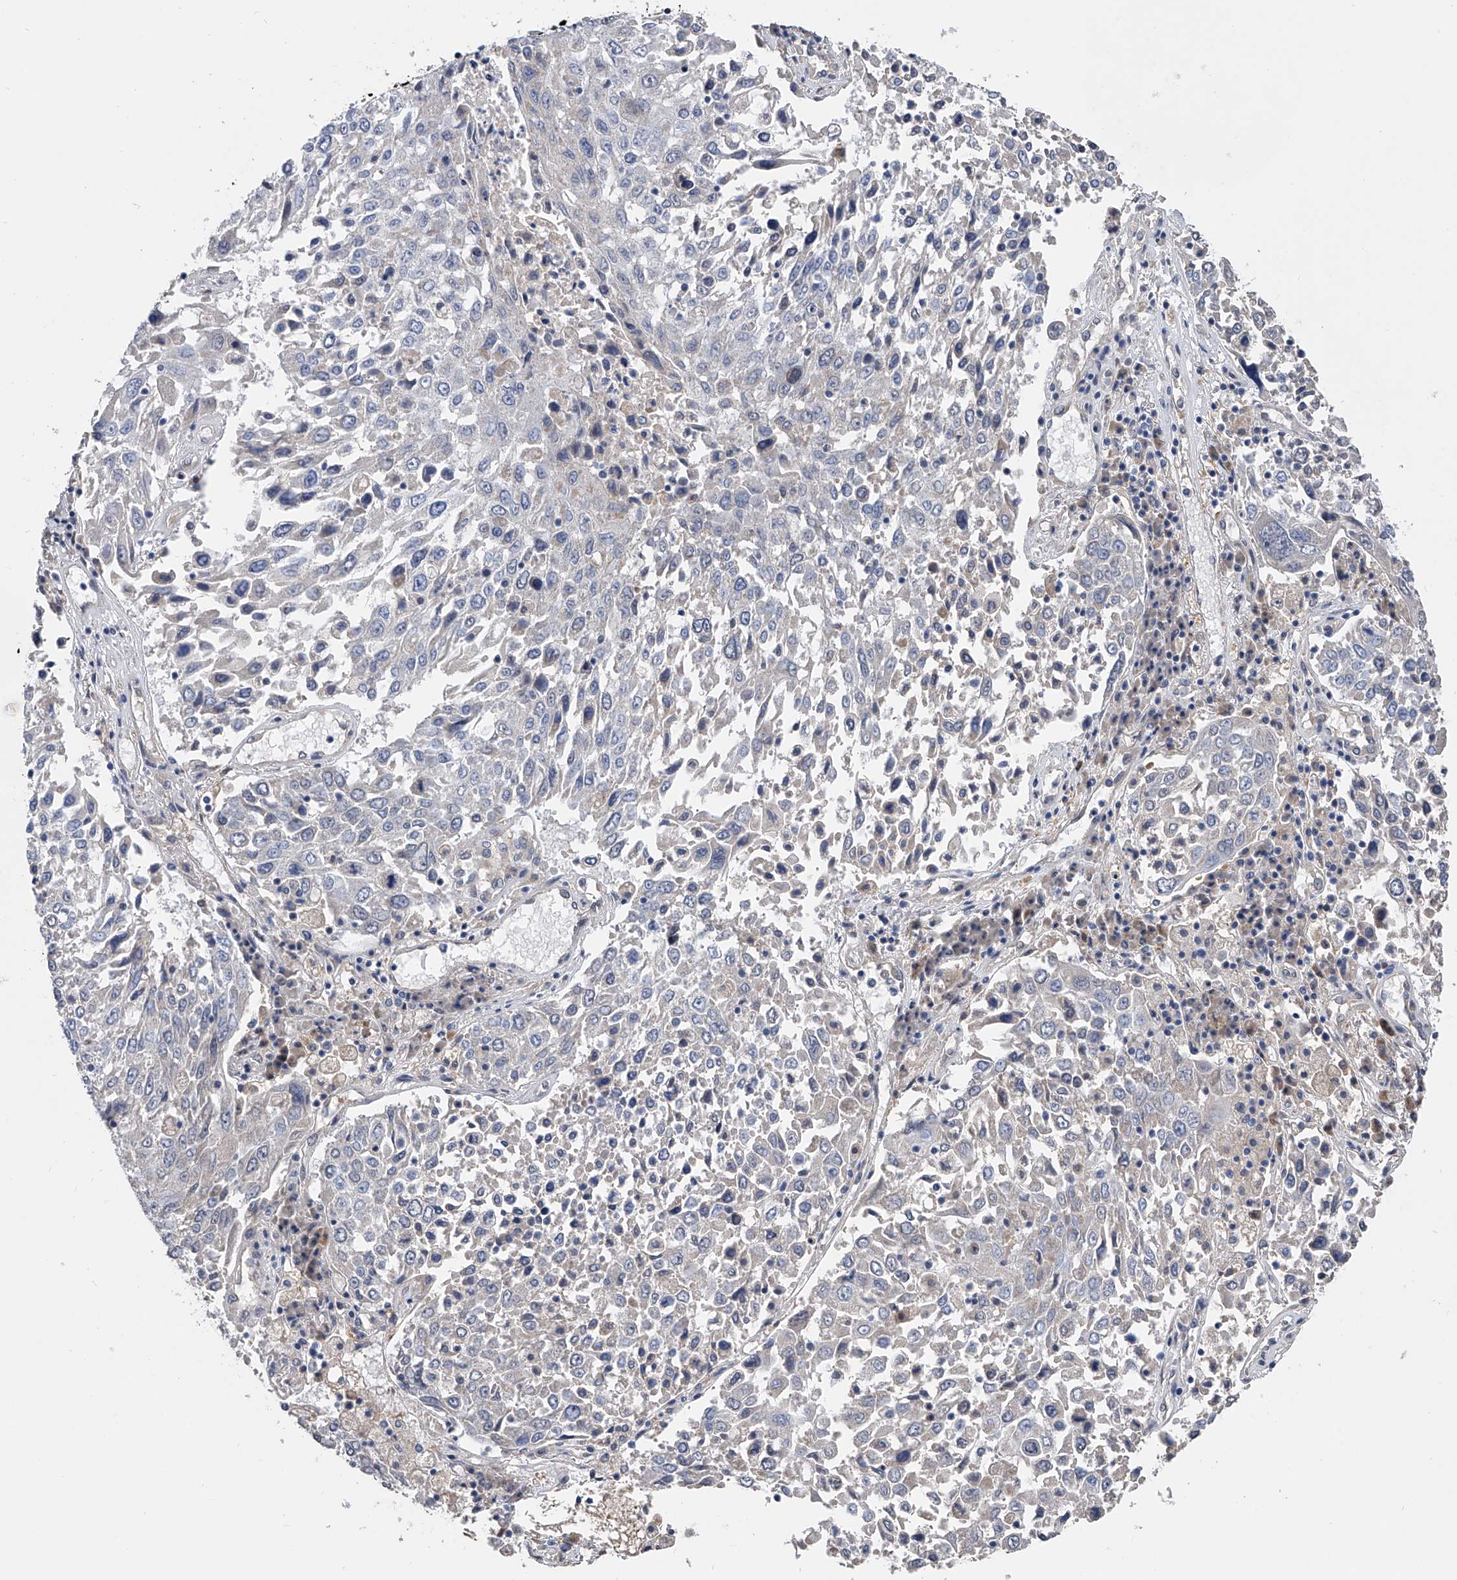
{"staining": {"intensity": "negative", "quantity": "none", "location": "none"}, "tissue": "lung cancer", "cell_type": "Tumor cells", "image_type": "cancer", "snomed": [{"axis": "morphology", "description": "Squamous cell carcinoma, NOS"}, {"axis": "topography", "description": "Lung"}], "caption": "Histopathology image shows no significant protein expression in tumor cells of lung cancer (squamous cell carcinoma).", "gene": "PGM3", "patient": {"sex": "male", "age": 65}}